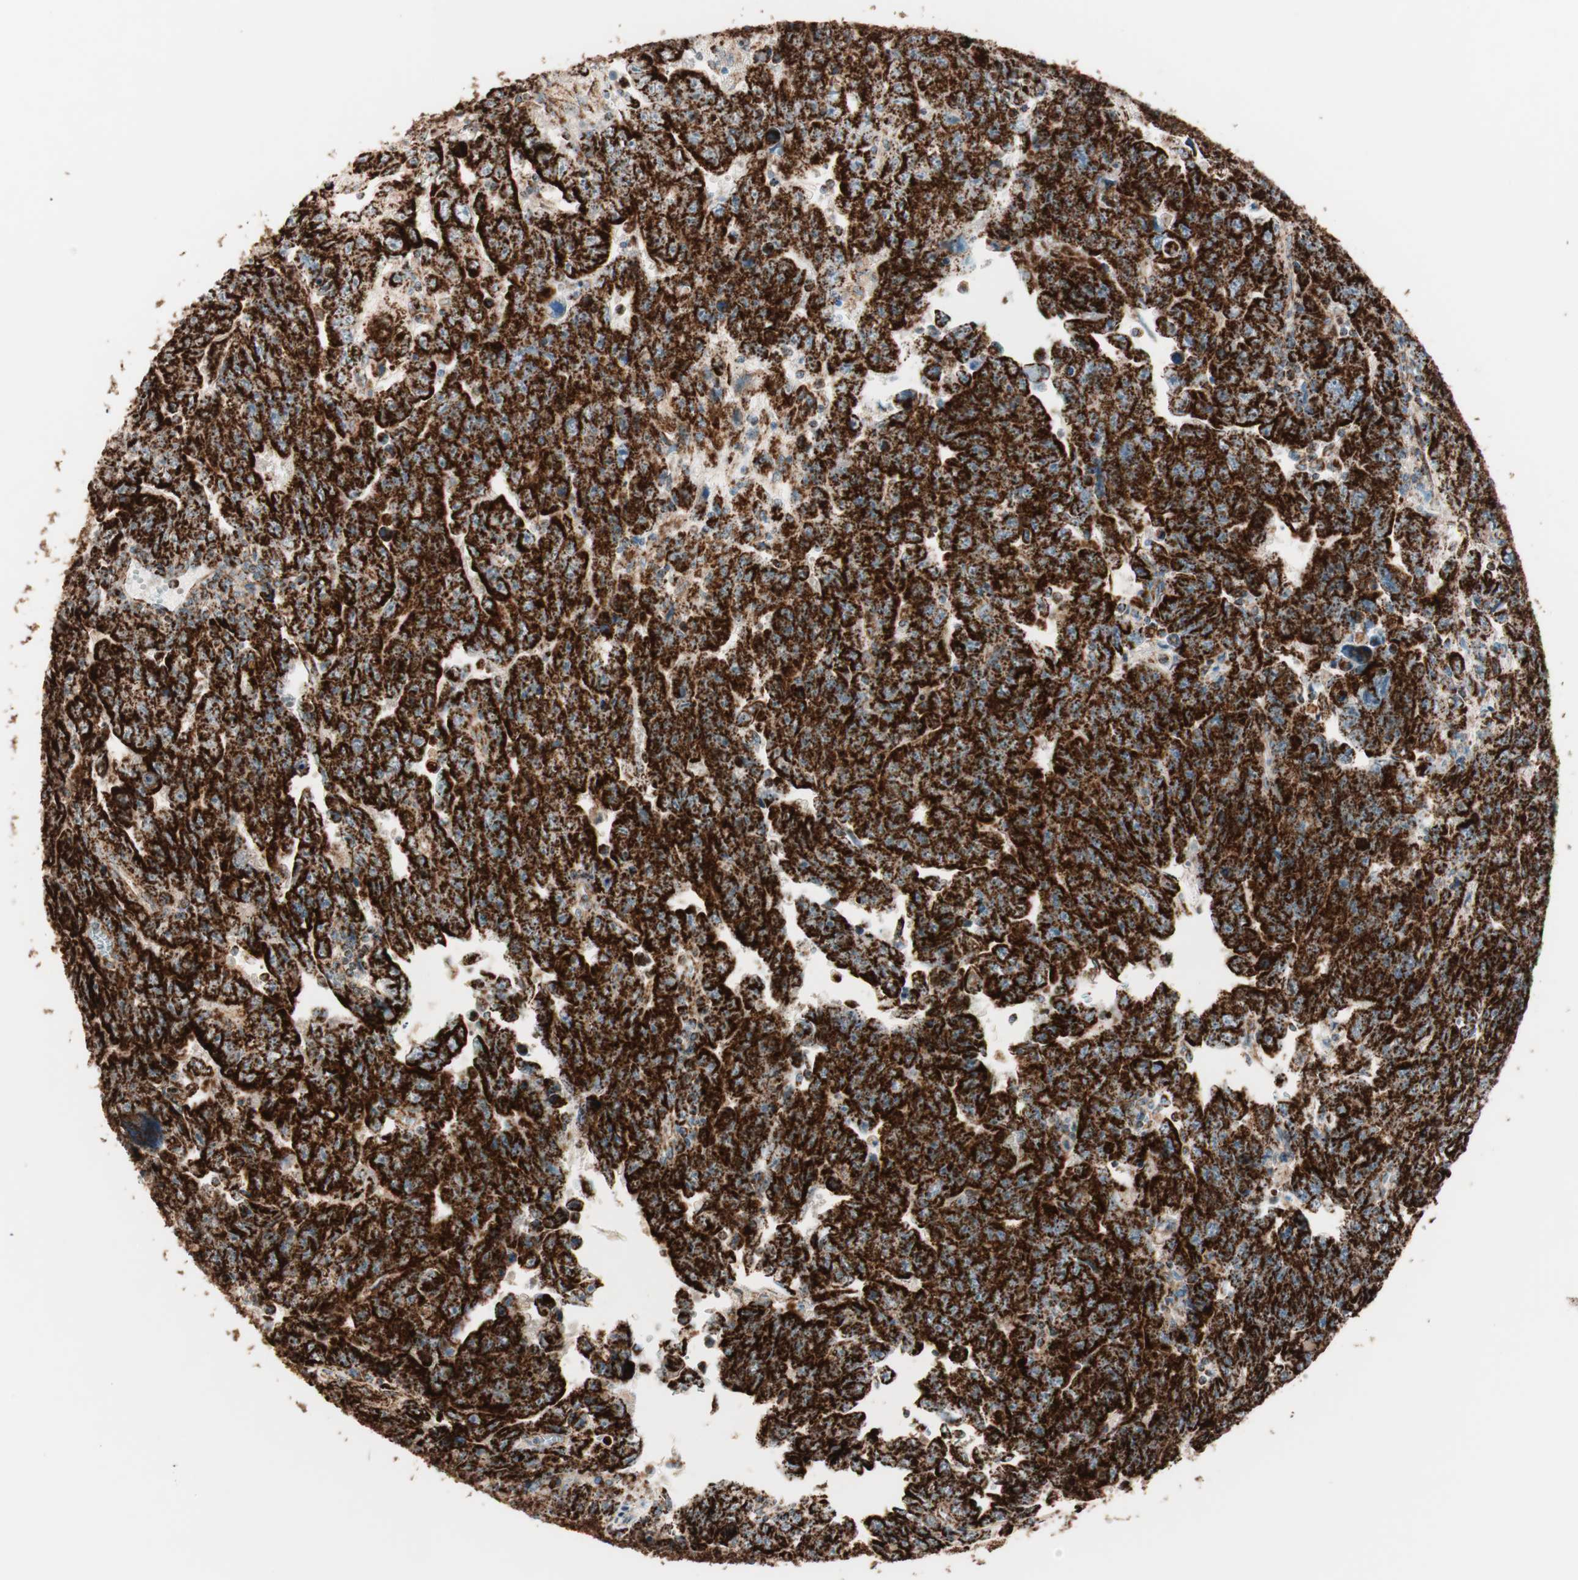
{"staining": {"intensity": "strong", "quantity": ">75%", "location": "cytoplasmic/membranous"}, "tissue": "testis cancer", "cell_type": "Tumor cells", "image_type": "cancer", "snomed": [{"axis": "morphology", "description": "Carcinoma, Embryonal, NOS"}, {"axis": "topography", "description": "Testis"}], "caption": "Immunohistochemical staining of testis cancer (embryonal carcinoma) reveals high levels of strong cytoplasmic/membranous protein positivity in about >75% of tumor cells. (IHC, brightfield microscopy, high magnification).", "gene": "TOMM22", "patient": {"sex": "male", "age": 28}}